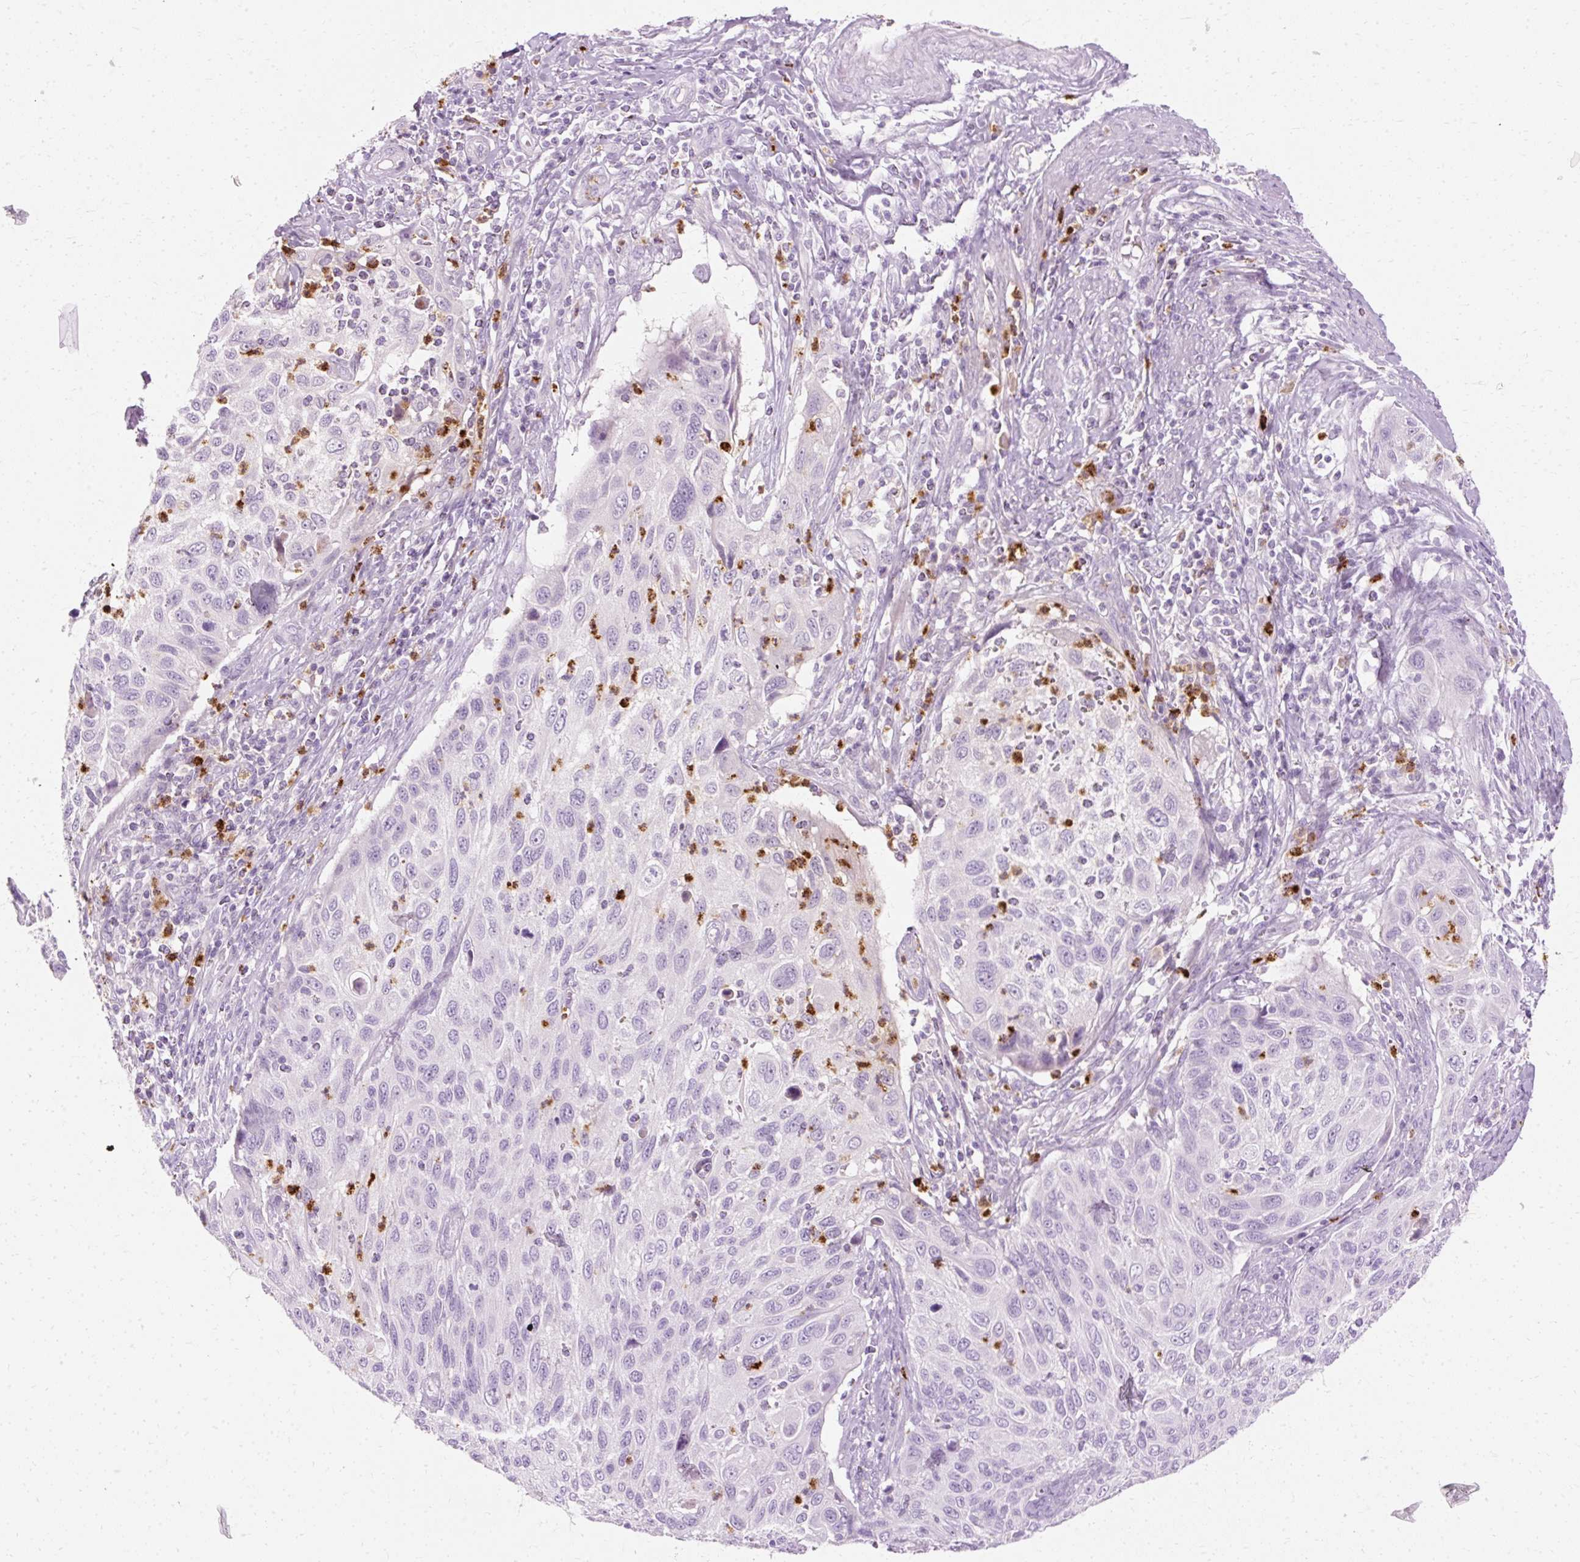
{"staining": {"intensity": "negative", "quantity": "none", "location": "none"}, "tissue": "cervical cancer", "cell_type": "Tumor cells", "image_type": "cancer", "snomed": [{"axis": "morphology", "description": "Squamous cell carcinoma, NOS"}, {"axis": "topography", "description": "Cervix"}], "caption": "Cervical cancer was stained to show a protein in brown. There is no significant positivity in tumor cells.", "gene": "DEFA1", "patient": {"sex": "female", "age": 70}}